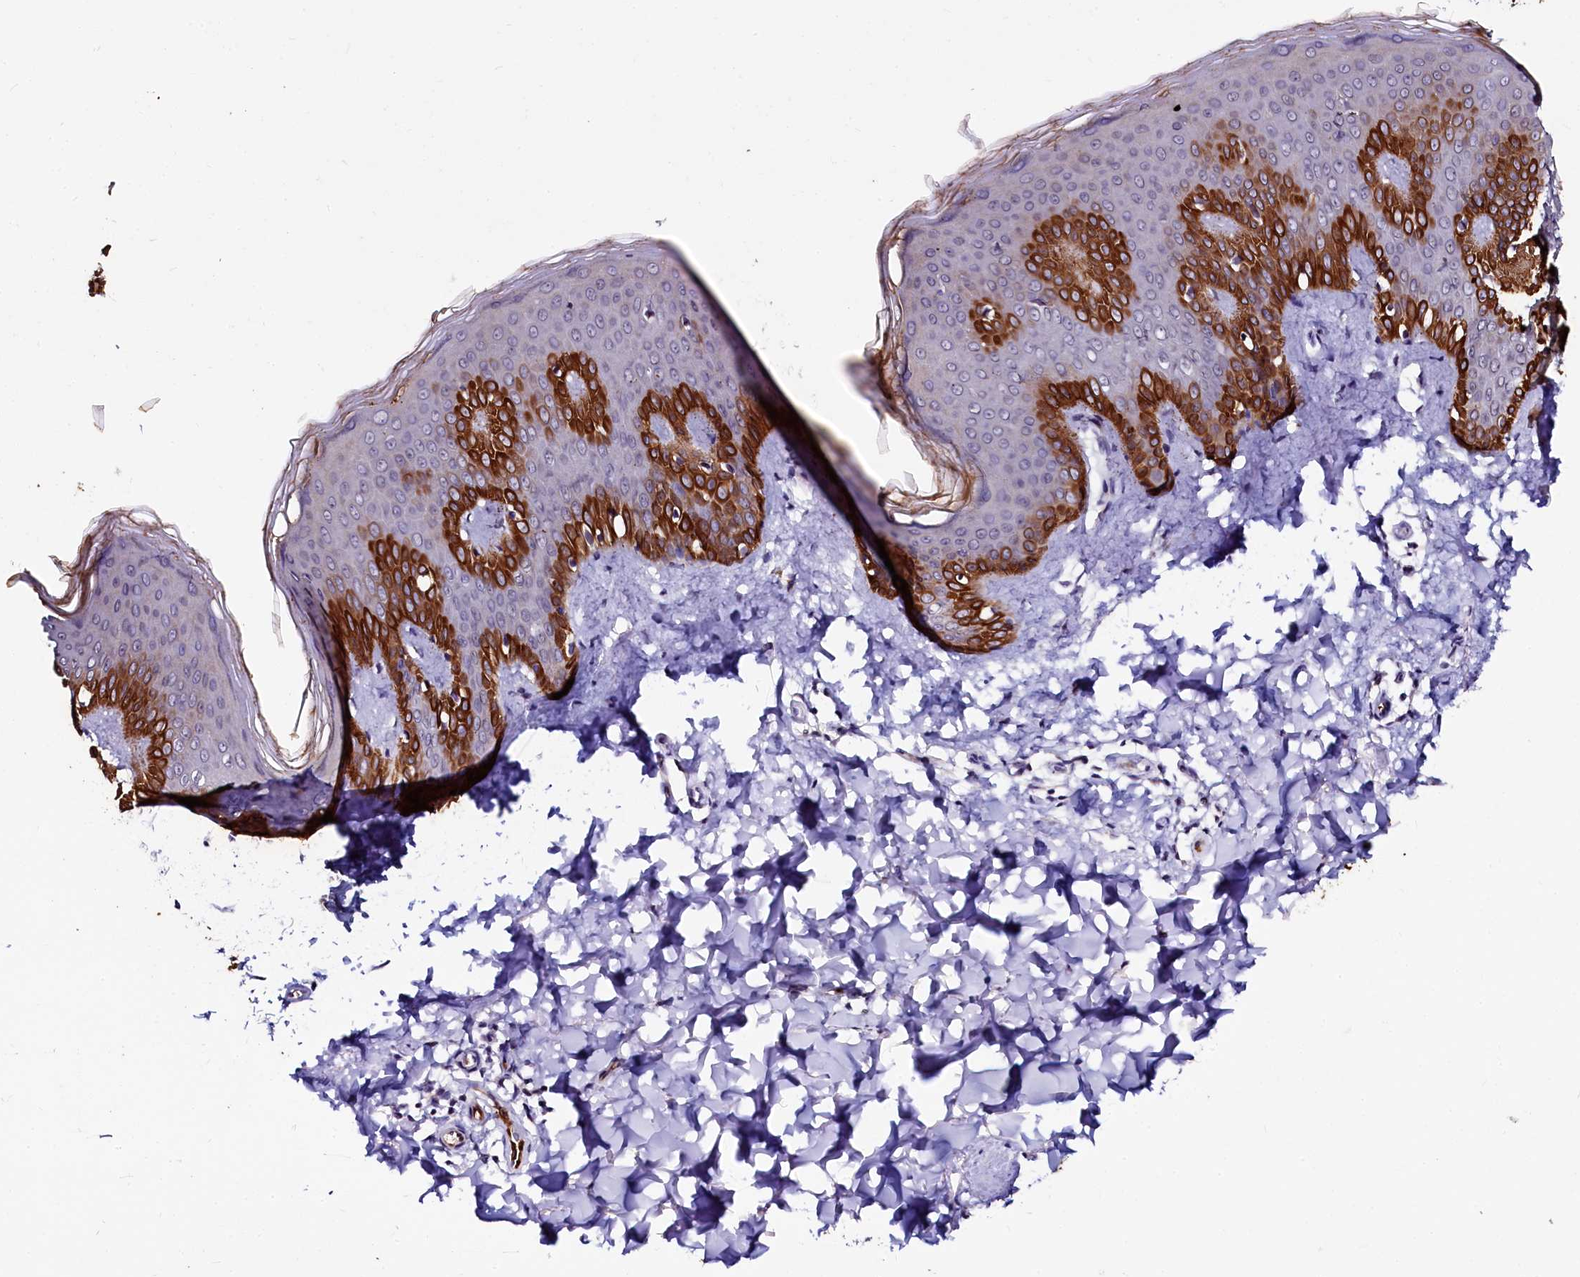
{"staining": {"intensity": "negative", "quantity": "none", "location": "none"}, "tissue": "skin", "cell_type": "Fibroblasts", "image_type": "normal", "snomed": [{"axis": "morphology", "description": "Normal tissue, NOS"}, {"axis": "topography", "description": "Skin"}], "caption": "An immunohistochemistry photomicrograph of normal skin is shown. There is no staining in fibroblasts of skin. Brightfield microscopy of immunohistochemistry (IHC) stained with DAB (brown) and hematoxylin (blue), captured at high magnification.", "gene": "CTDSPL2", "patient": {"sex": "male", "age": 36}}